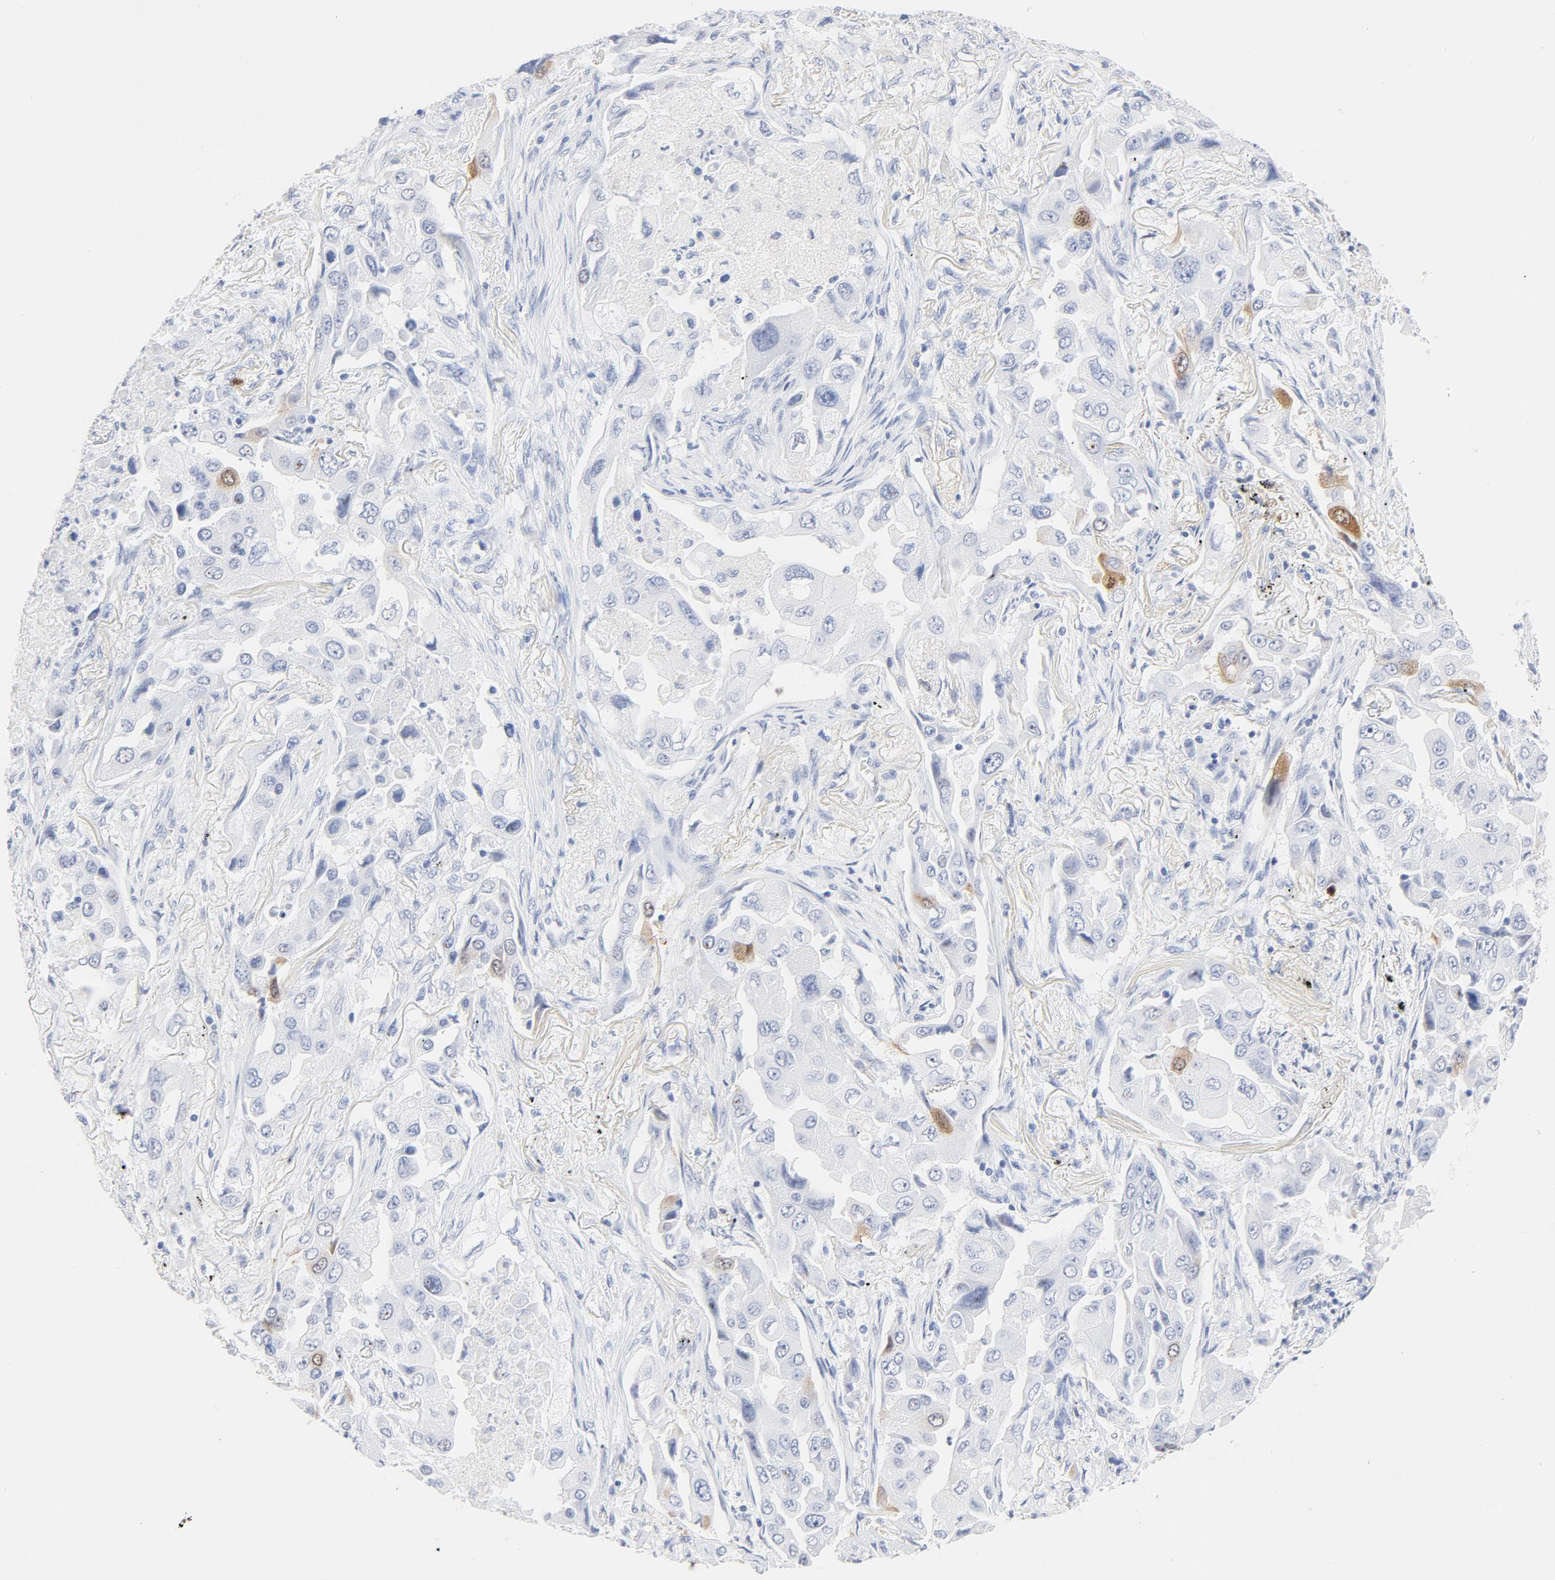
{"staining": {"intensity": "moderate", "quantity": "<25%", "location": "cytoplasmic/membranous,nuclear"}, "tissue": "lung cancer", "cell_type": "Tumor cells", "image_type": "cancer", "snomed": [{"axis": "morphology", "description": "Adenocarcinoma, NOS"}, {"axis": "topography", "description": "Lung"}], "caption": "Protein positivity by immunohistochemistry (IHC) displays moderate cytoplasmic/membranous and nuclear positivity in about <25% of tumor cells in lung cancer (adenocarcinoma). (brown staining indicates protein expression, while blue staining denotes nuclei).", "gene": "CDC20", "patient": {"sex": "female", "age": 65}}